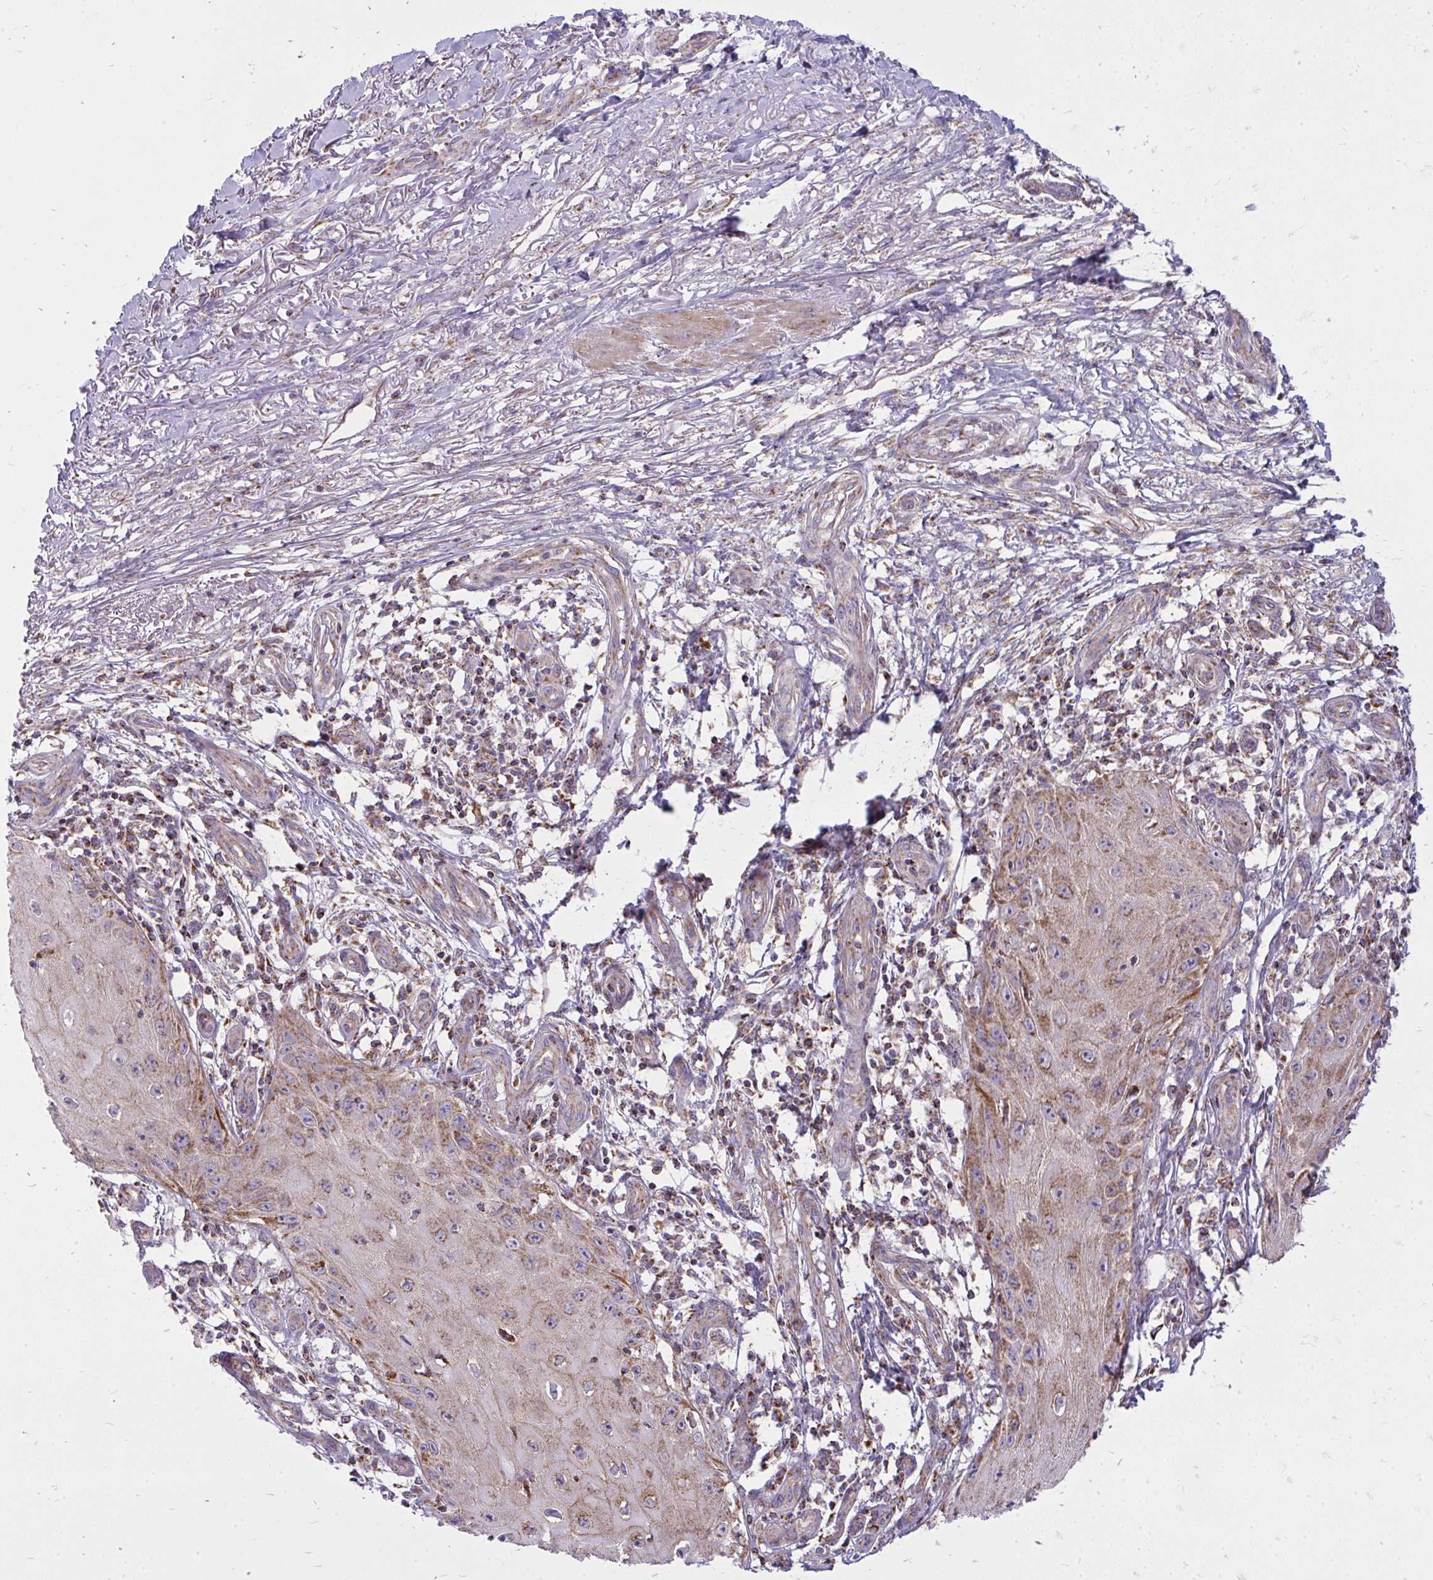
{"staining": {"intensity": "weak", "quantity": "25%-75%", "location": "cytoplasmic/membranous"}, "tissue": "skin cancer", "cell_type": "Tumor cells", "image_type": "cancer", "snomed": [{"axis": "morphology", "description": "Squamous cell carcinoma, NOS"}, {"axis": "topography", "description": "Skin"}], "caption": "Immunohistochemistry (IHC) of human skin cancer (squamous cell carcinoma) exhibits low levels of weak cytoplasmic/membranous expression in about 25%-75% of tumor cells. (brown staining indicates protein expression, while blue staining denotes nuclei).", "gene": "SPTBN2", "patient": {"sex": "female", "age": 77}}